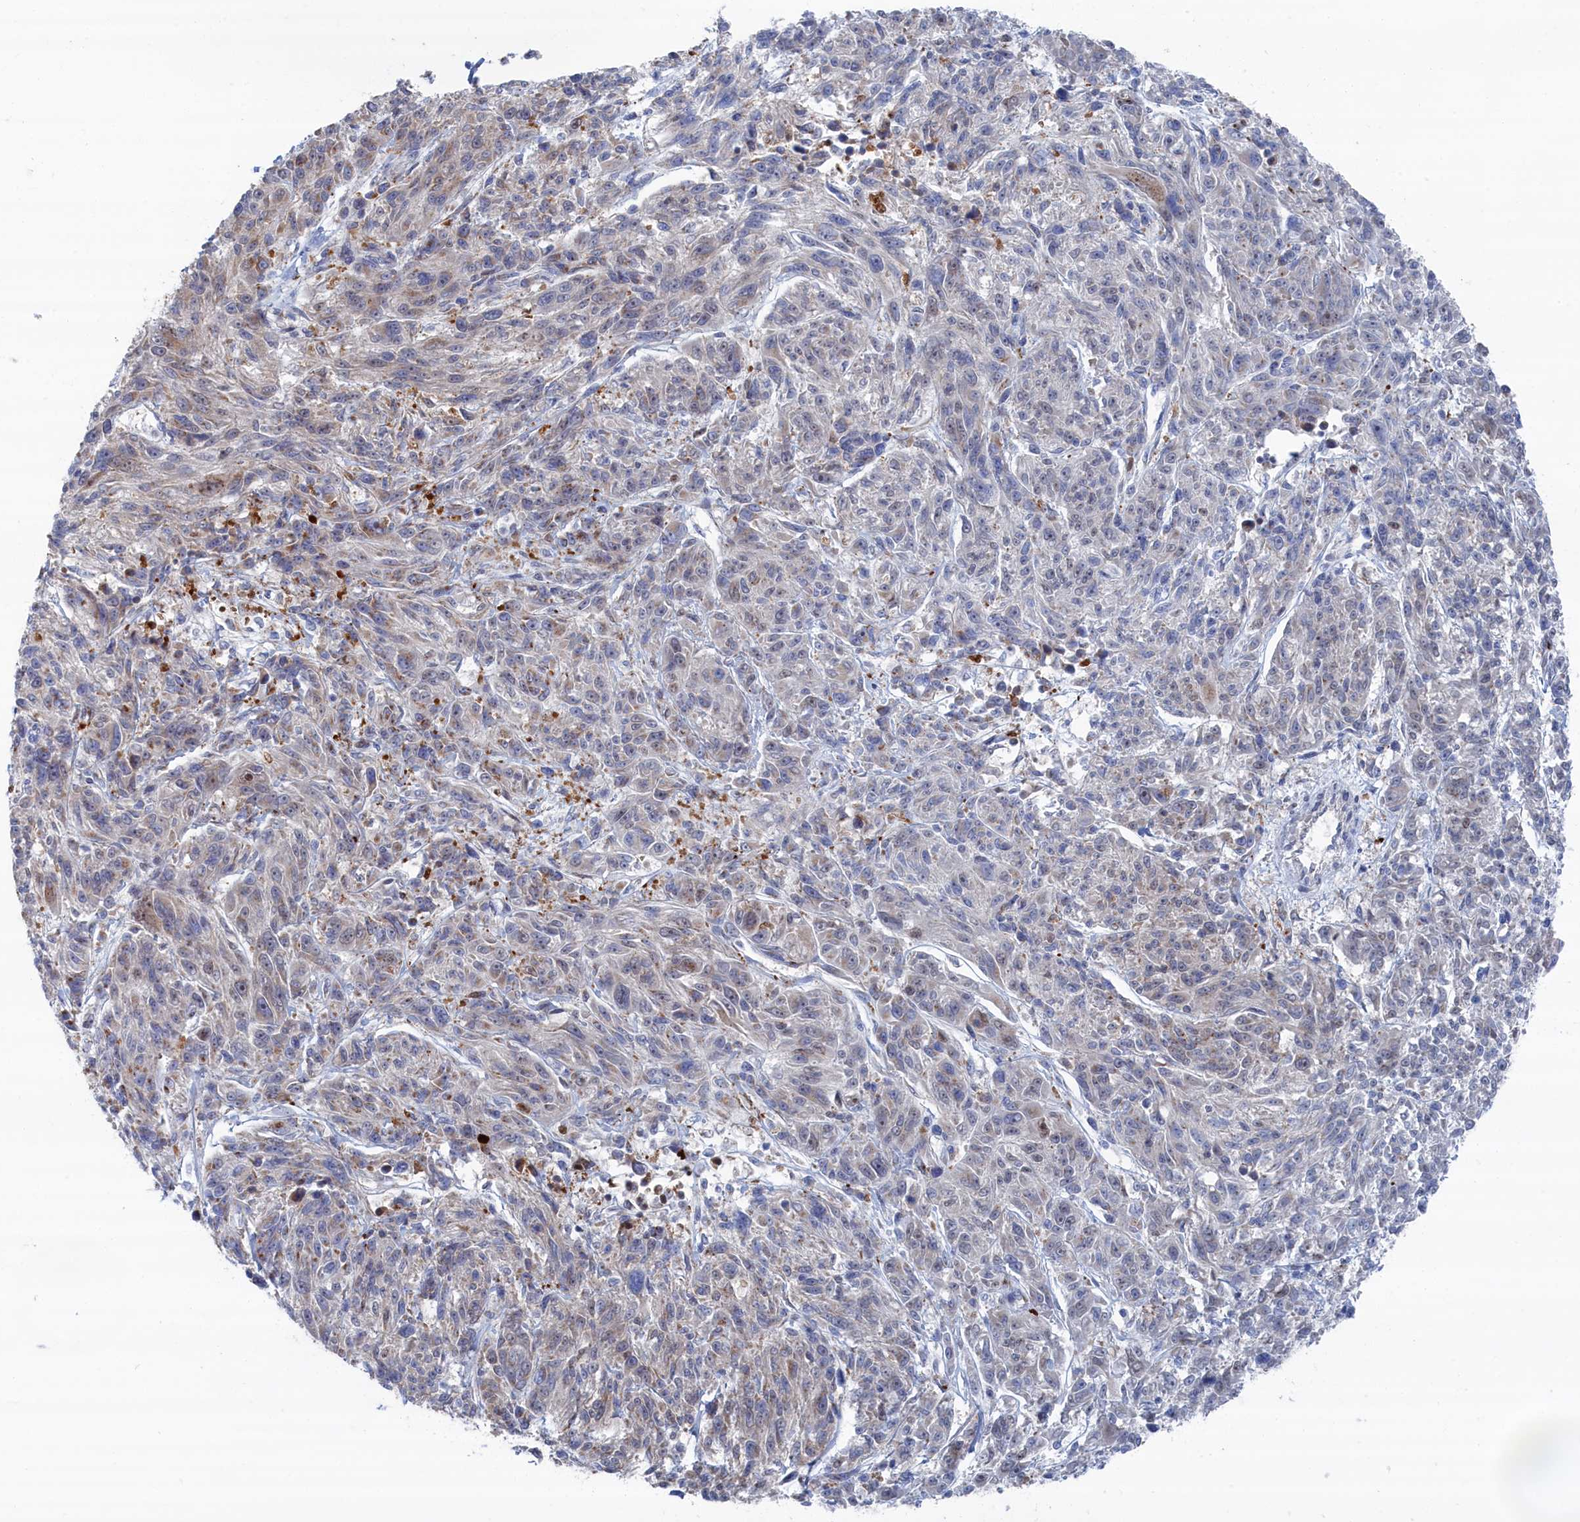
{"staining": {"intensity": "negative", "quantity": "none", "location": "none"}, "tissue": "melanoma", "cell_type": "Tumor cells", "image_type": "cancer", "snomed": [{"axis": "morphology", "description": "Malignant melanoma, NOS"}, {"axis": "topography", "description": "Skin"}], "caption": "A high-resolution photomicrograph shows immunohistochemistry staining of malignant melanoma, which displays no significant positivity in tumor cells. (Brightfield microscopy of DAB immunohistochemistry at high magnification).", "gene": "IRX1", "patient": {"sex": "male", "age": 53}}